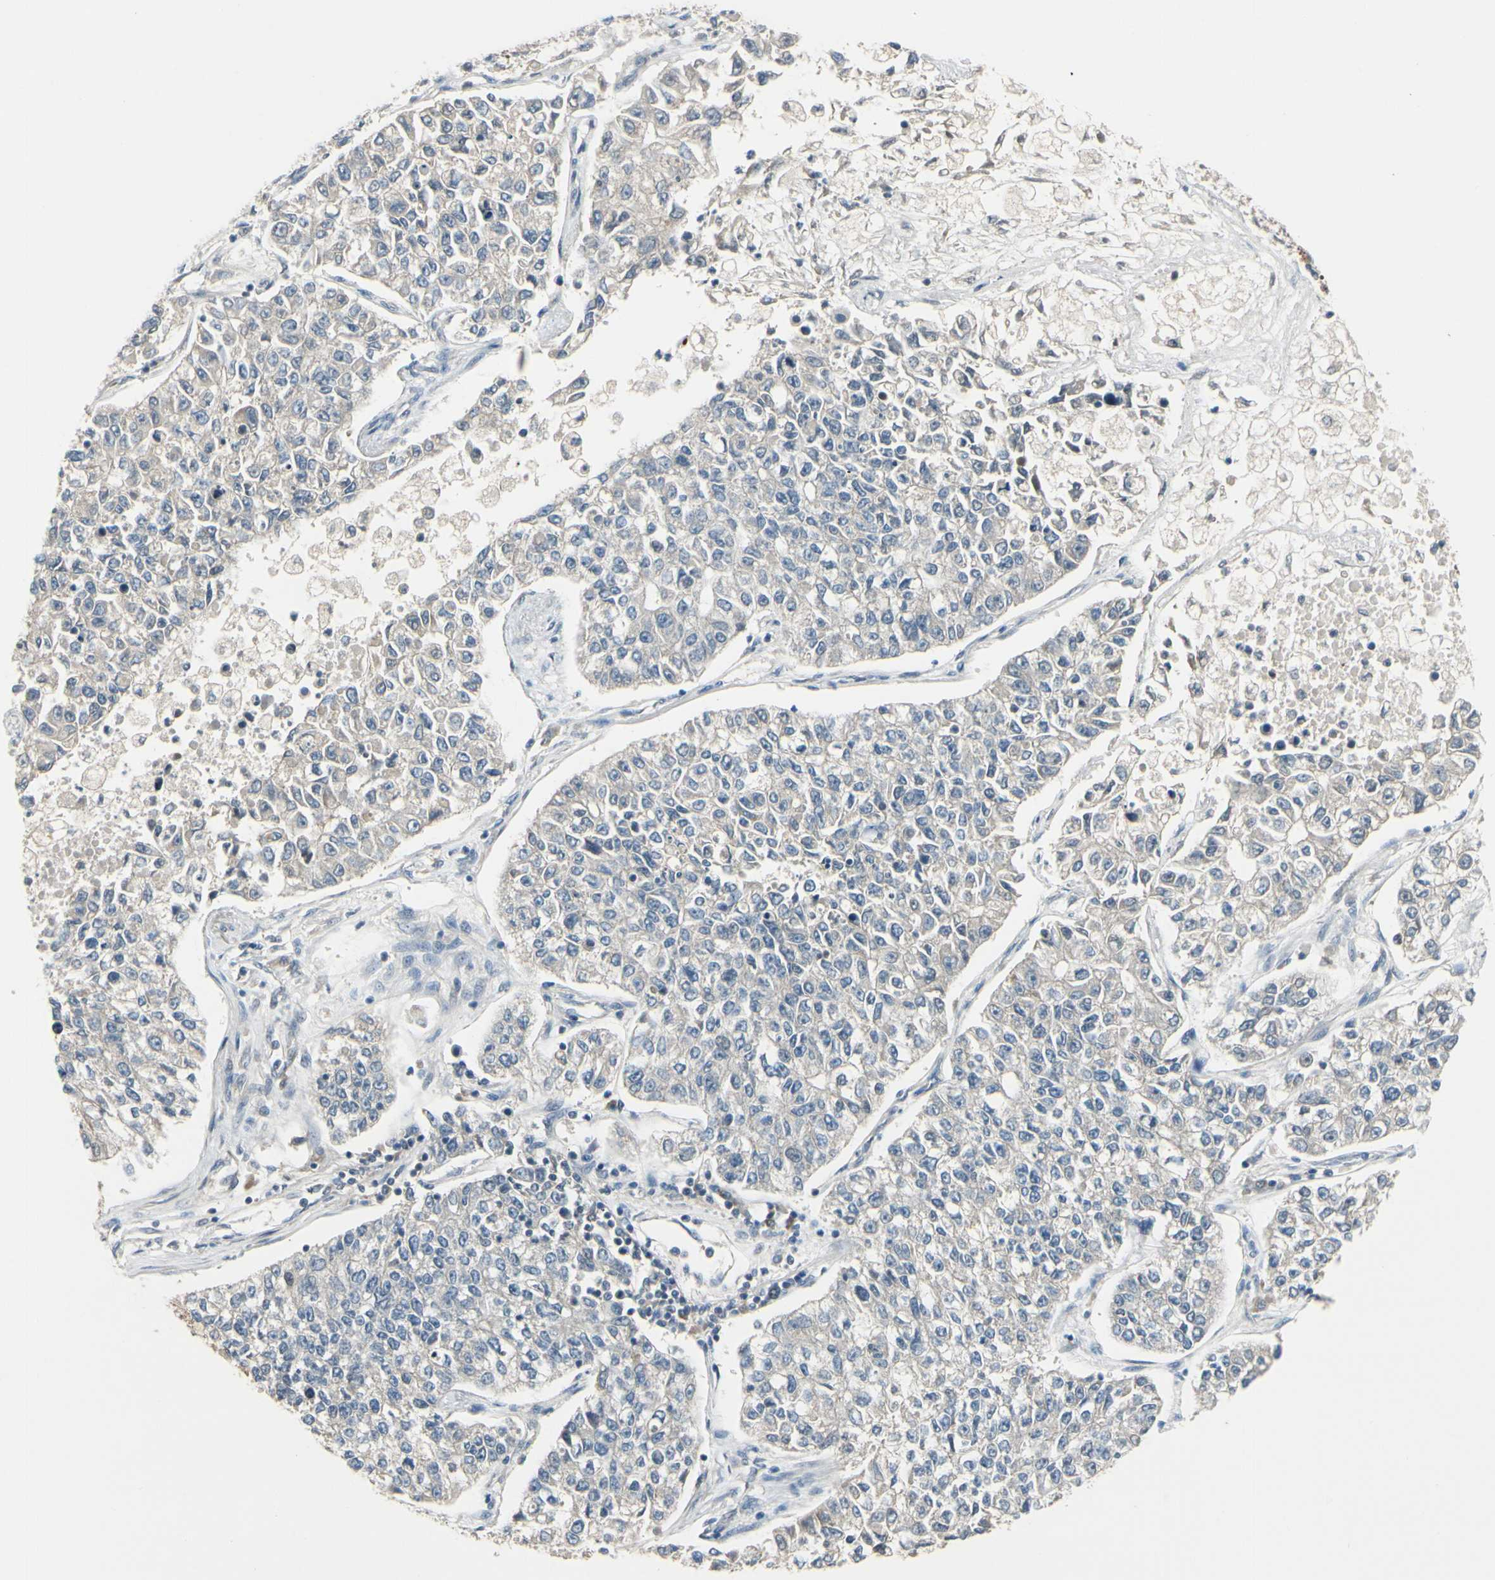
{"staining": {"intensity": "negative", "quantity": "none", "location": "none"}, "tissue": "lung cancer", "cell_type": "Tumor cells", "image_type": "cancer", "snomed": [{"axis": "morphology", "description": "Adenocarcinoma, NOS"}, {"axis": "topography", "description": "Lung"}], "caption": "DAB (3,3'-diaminobenzidine) immunohistochemical staining of lung cancer (adenocarcinoma) shows no significant staining in tumor cells. The staining was performed using DAB (3,3'-diaminobenzidine) to visualize the protein expression in brown, while the nuclei were stained in blue with hematoxylin (Magnification: 20x).", "gene": "PPP3CB", "patient": {"sex": "male", "age": 49}}